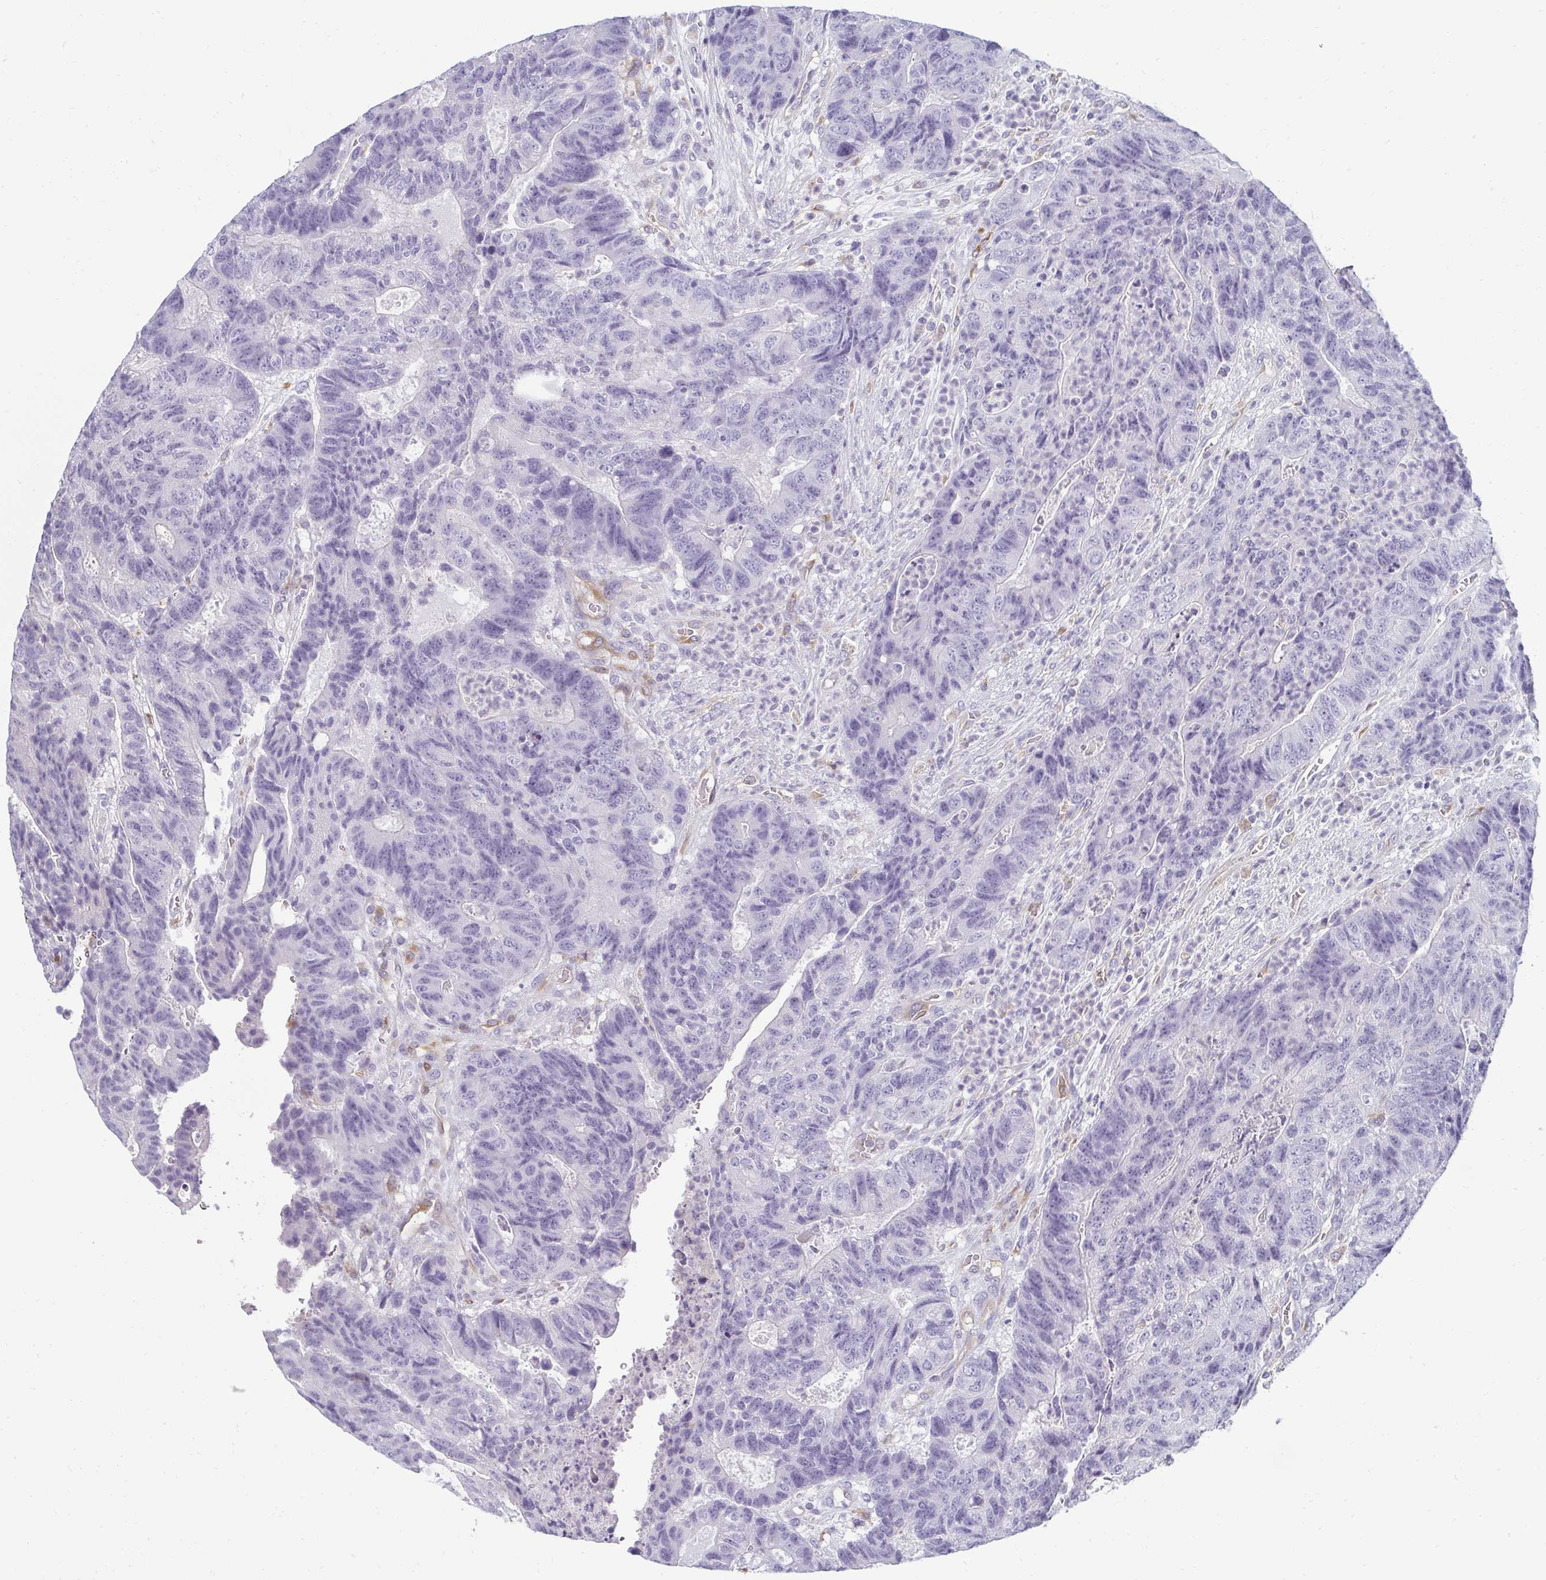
{"staining": {"intensity": "negative", "quantity": "none", "location": "none"}, "tissue": "colorectal cancer", "cell_type": "Tumor cells", "image_type": "cancer", "snomed": [{"axis": "morphology", "description": "Adenocarcinoma, NOS"}, {"axis": "topography", "description": "Colon"}], "caption": "DAB (3,3'-diaminobenzidine) immunohistochemical staining of colorectal adenocarcinoma demonstrates no significant expression in tumor cells. (DAB immunohistochemistry visualized using brightfield microscopy, high magnification).", "gene": "PDE2A", "patient": {"sex": "female", "age": 48}}